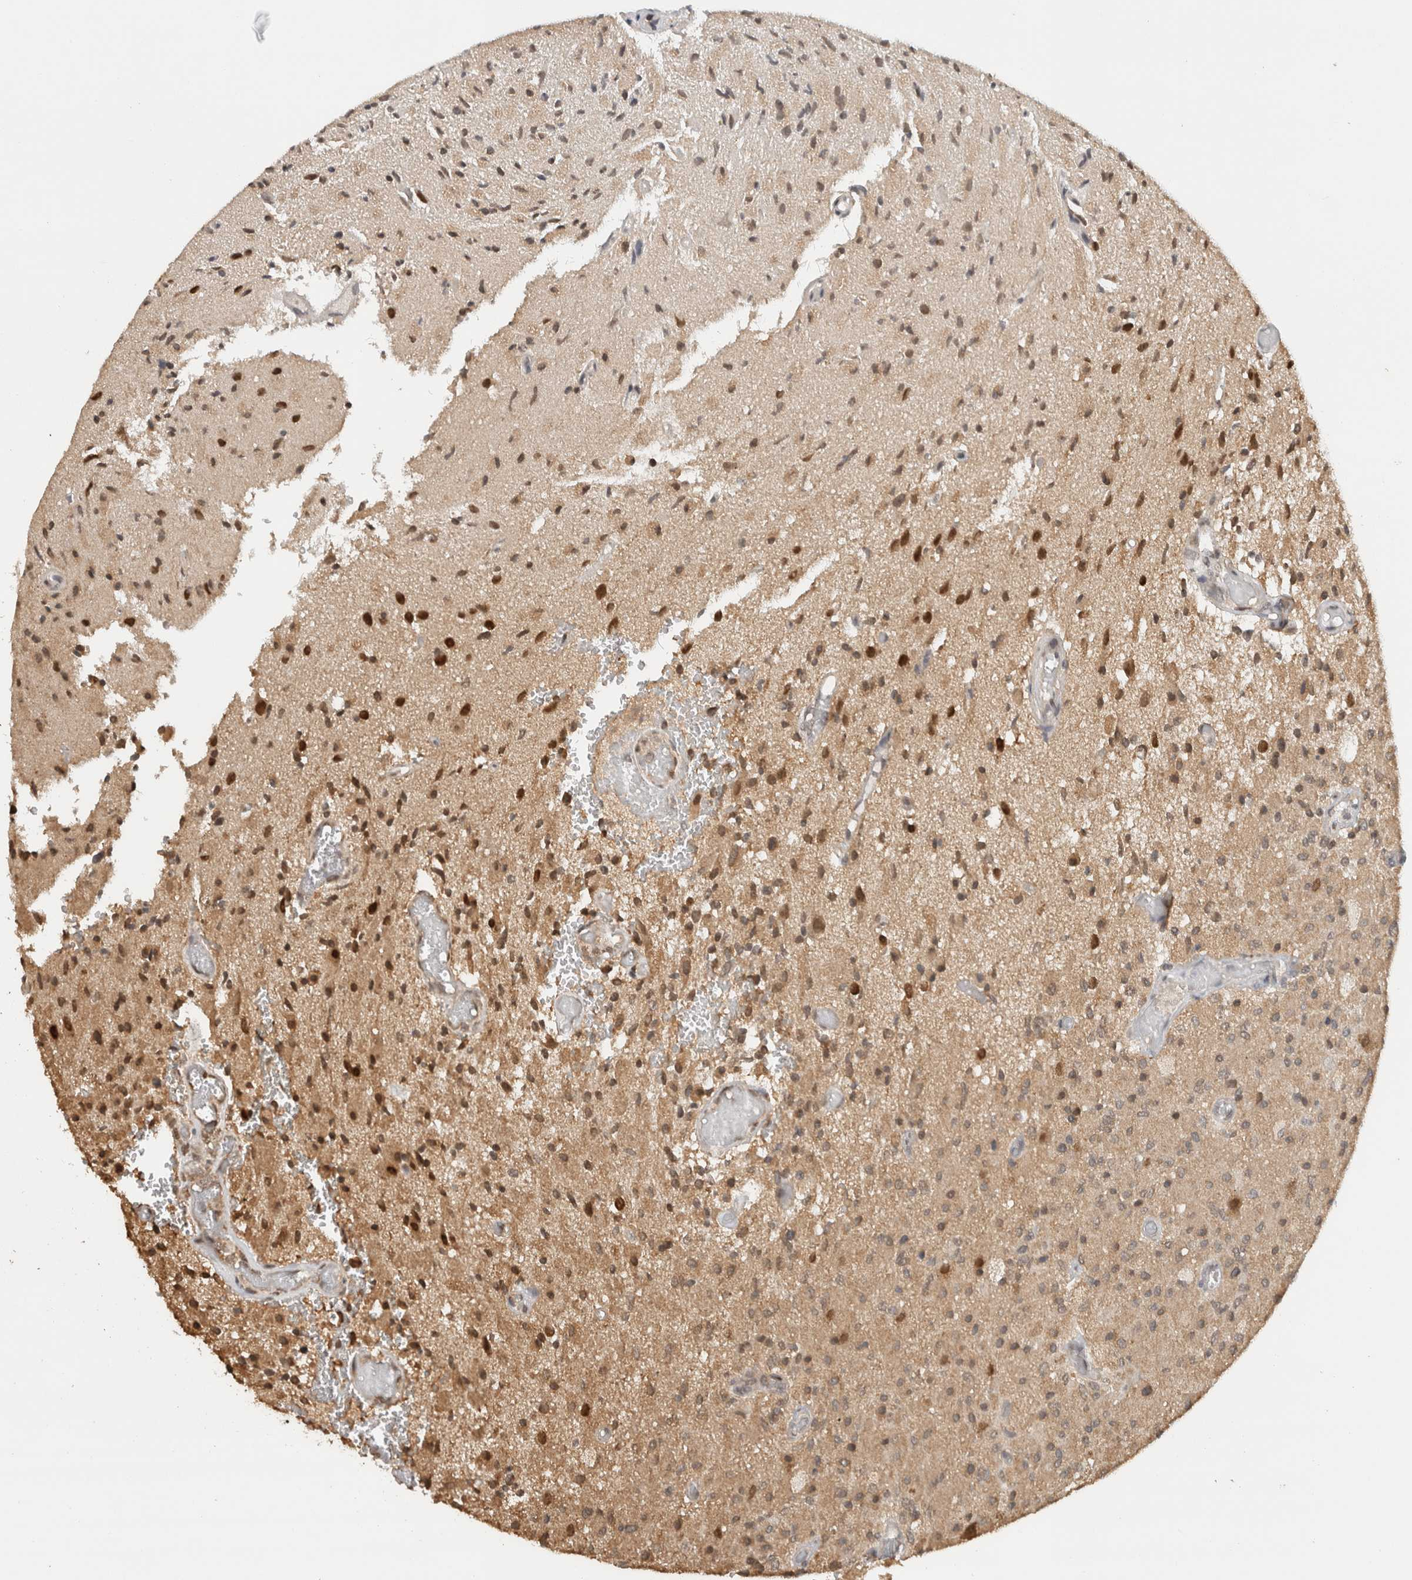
{"staining": {"intensity": "moderate", "quantity": ">75%", "location": "cytoplasmic/membranous,nuclear"}, "tissue": "glioma", "cell_type": "Tumor cells", "image_type": "cancer", "snomed": [{"axis": "morphology", "description": "Normal tissue, NOS"}, {"axis": "morphology", "description": "Glioma, malignant, High grade"}, {"axis": "topography", "description": "Cerebral cortex"}], "caption": "A brown stain highlights moderate cytoplasmic/membranous and nuclear expression of a protein in glioma tumor cells. (DAB IHC with brightfield microscopy, high magnification).", "gene": "C1orf21", "patient": {"sex": "male", "age": 77}}